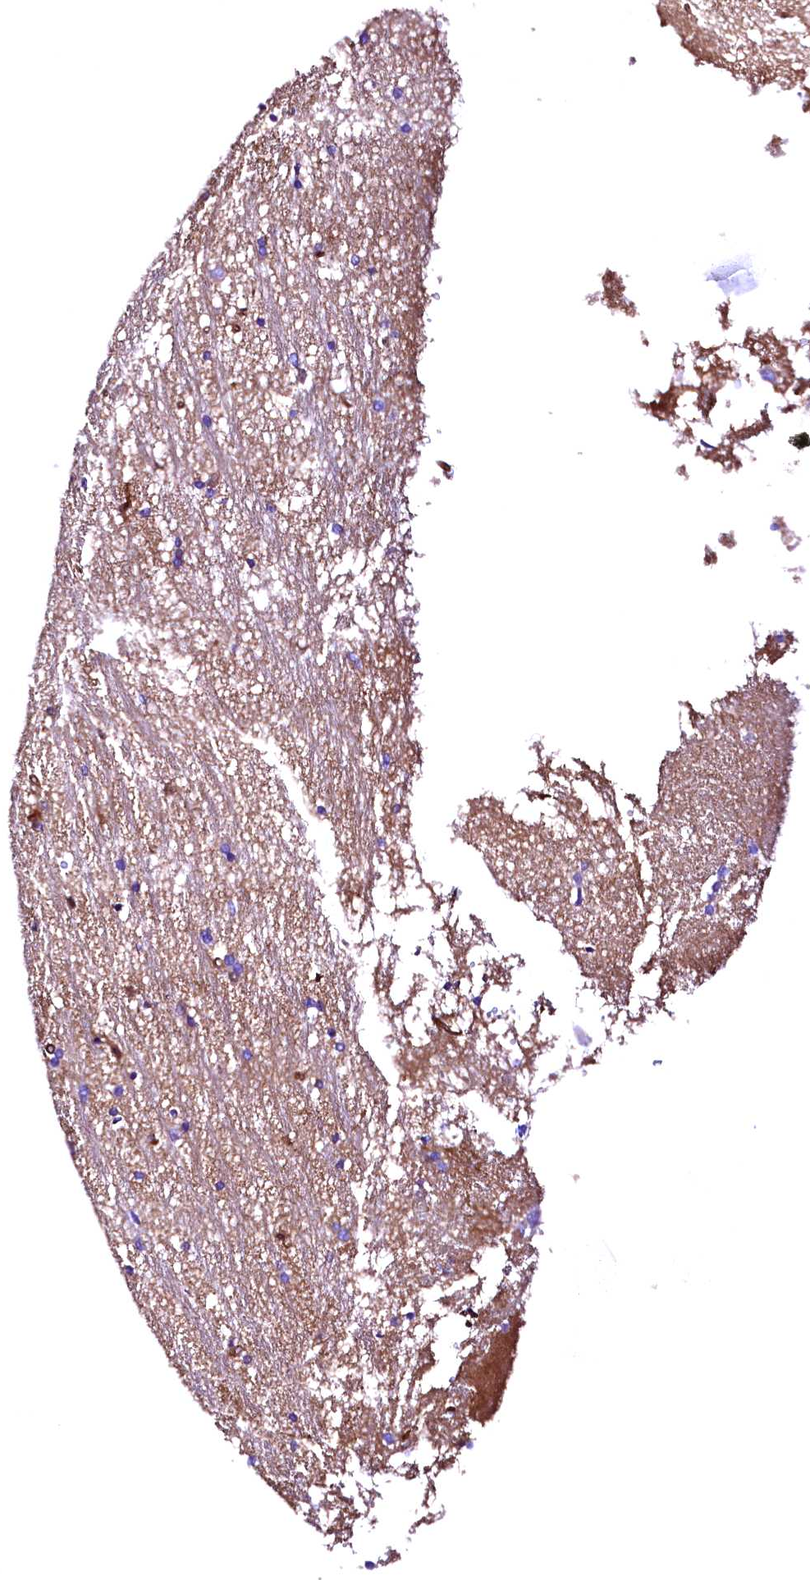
{"staining": {"intensity": "negative", "quantity": "none", "location": "none"}, "tissue": "hippocampus", "cell_type": "Glial cells", "image_type": "normal", "snomed": [{"axis": "morphology", "description": "Normal tissue, NOS"}, {"axis": "topography", "description": "Hippocampus"}], "caption": "Hippocampus was stained to show a protein in brown. There is no significant staining in glial cells. The staining was performed using DAB (3,3'-diaminobenzidine) to visualize the protein expression in brown, while the nuclei were stained in blue with hematoxylin (Magnification: 20x).", "gene": "SLF1", "patient": {"sex": "male", "age": 45}}